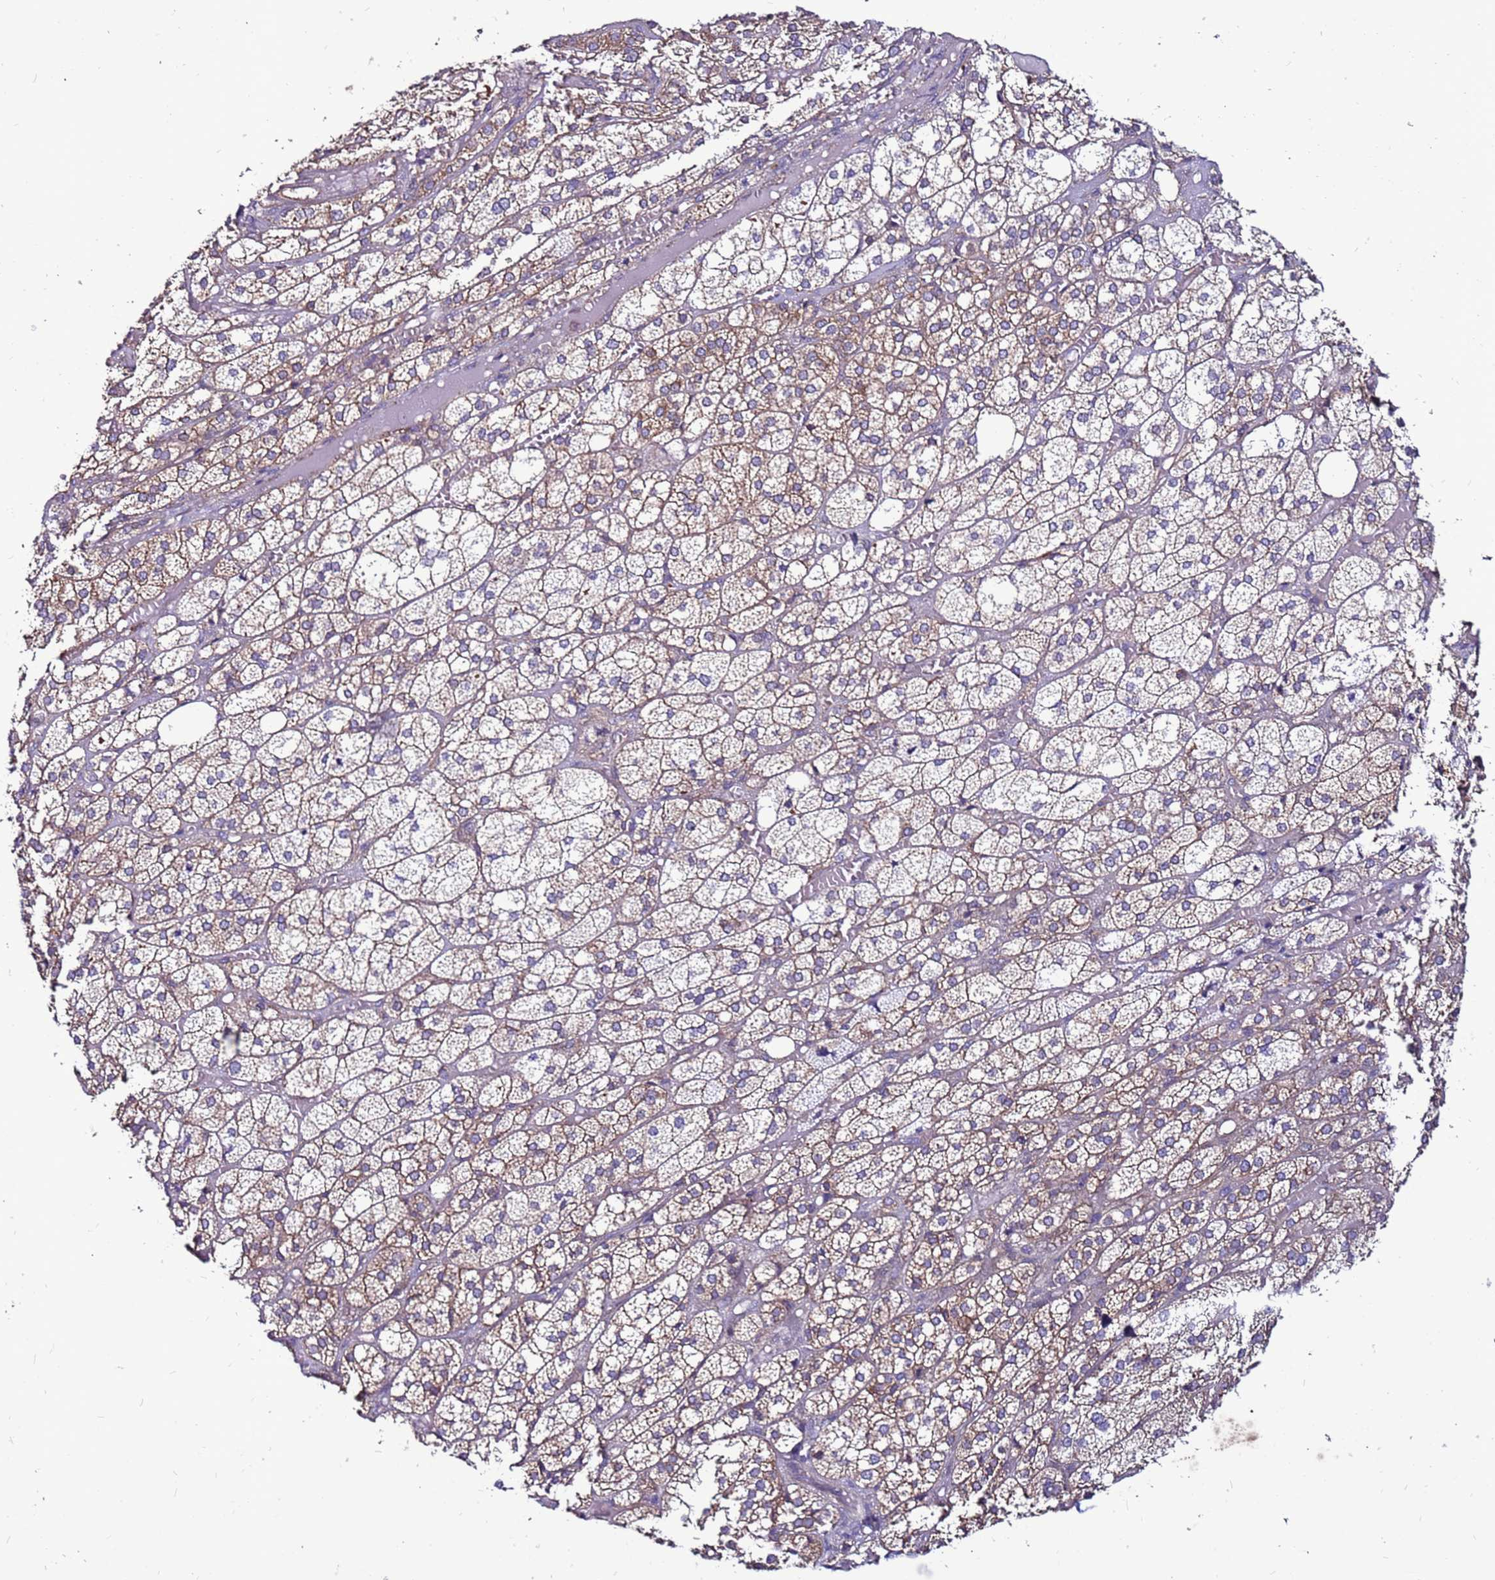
{"staining": {"intensity": "moderate", "quantity": "25%-75%", "location": "cytoplasmic/membranous"}, "tissue": "adrenal gland", "cell_type": "Glandular cells", "image_type": "normal", "snomed": [{"axis": "morphology", "description": "Normal tissue, NOS"}, {"axis": "topography", "description": "Adrenal gland"}], "caption": "This micrograph shows immunohistochemistry (IHC) staining of benign human adrenal gland, with medium moderate cytoplasmic/membranous expression in approximately 25%-75% of glandular cells.", "gene": "NRN1L", "patient": {"sex": "female", "age": 61}}